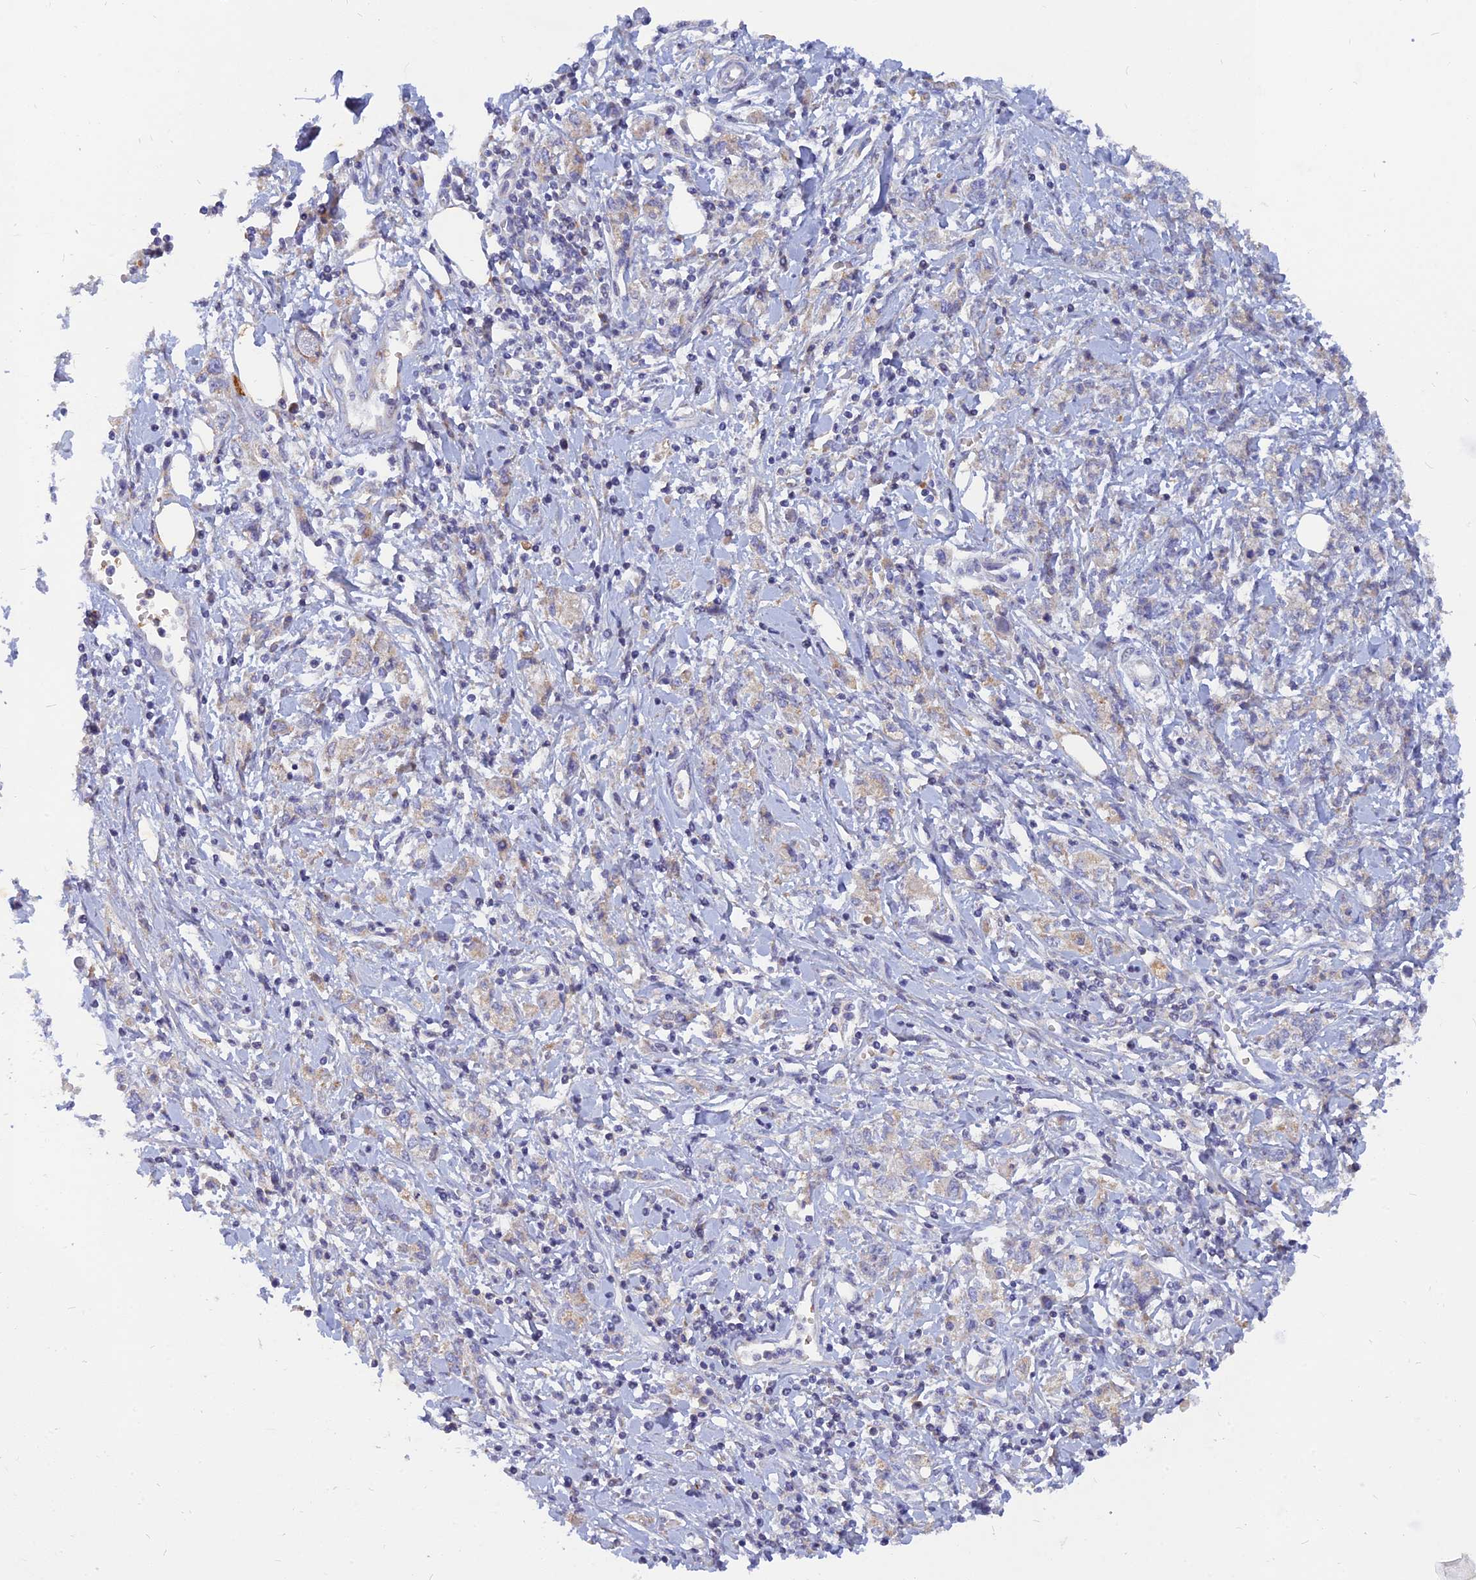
{"staining": {"intensity": "negative", "quantity": "none", "location": "none"}, "tissue": "stomach cancer", "cell_type": "Tumor cells", "image_type": "cancer", "snomed": [{"axis": "morphology", "description": "Adenocarcinoma, NOS"}, {"axis": "topography", "description": "Stomach"}], "caption": "Adenocarcinoma (stomach) was stained to show a protein in brown. There is no significant positivity in tumor cells.", "gene": "CACNA1B", "patient": {"sex": "female", "age": 76}}